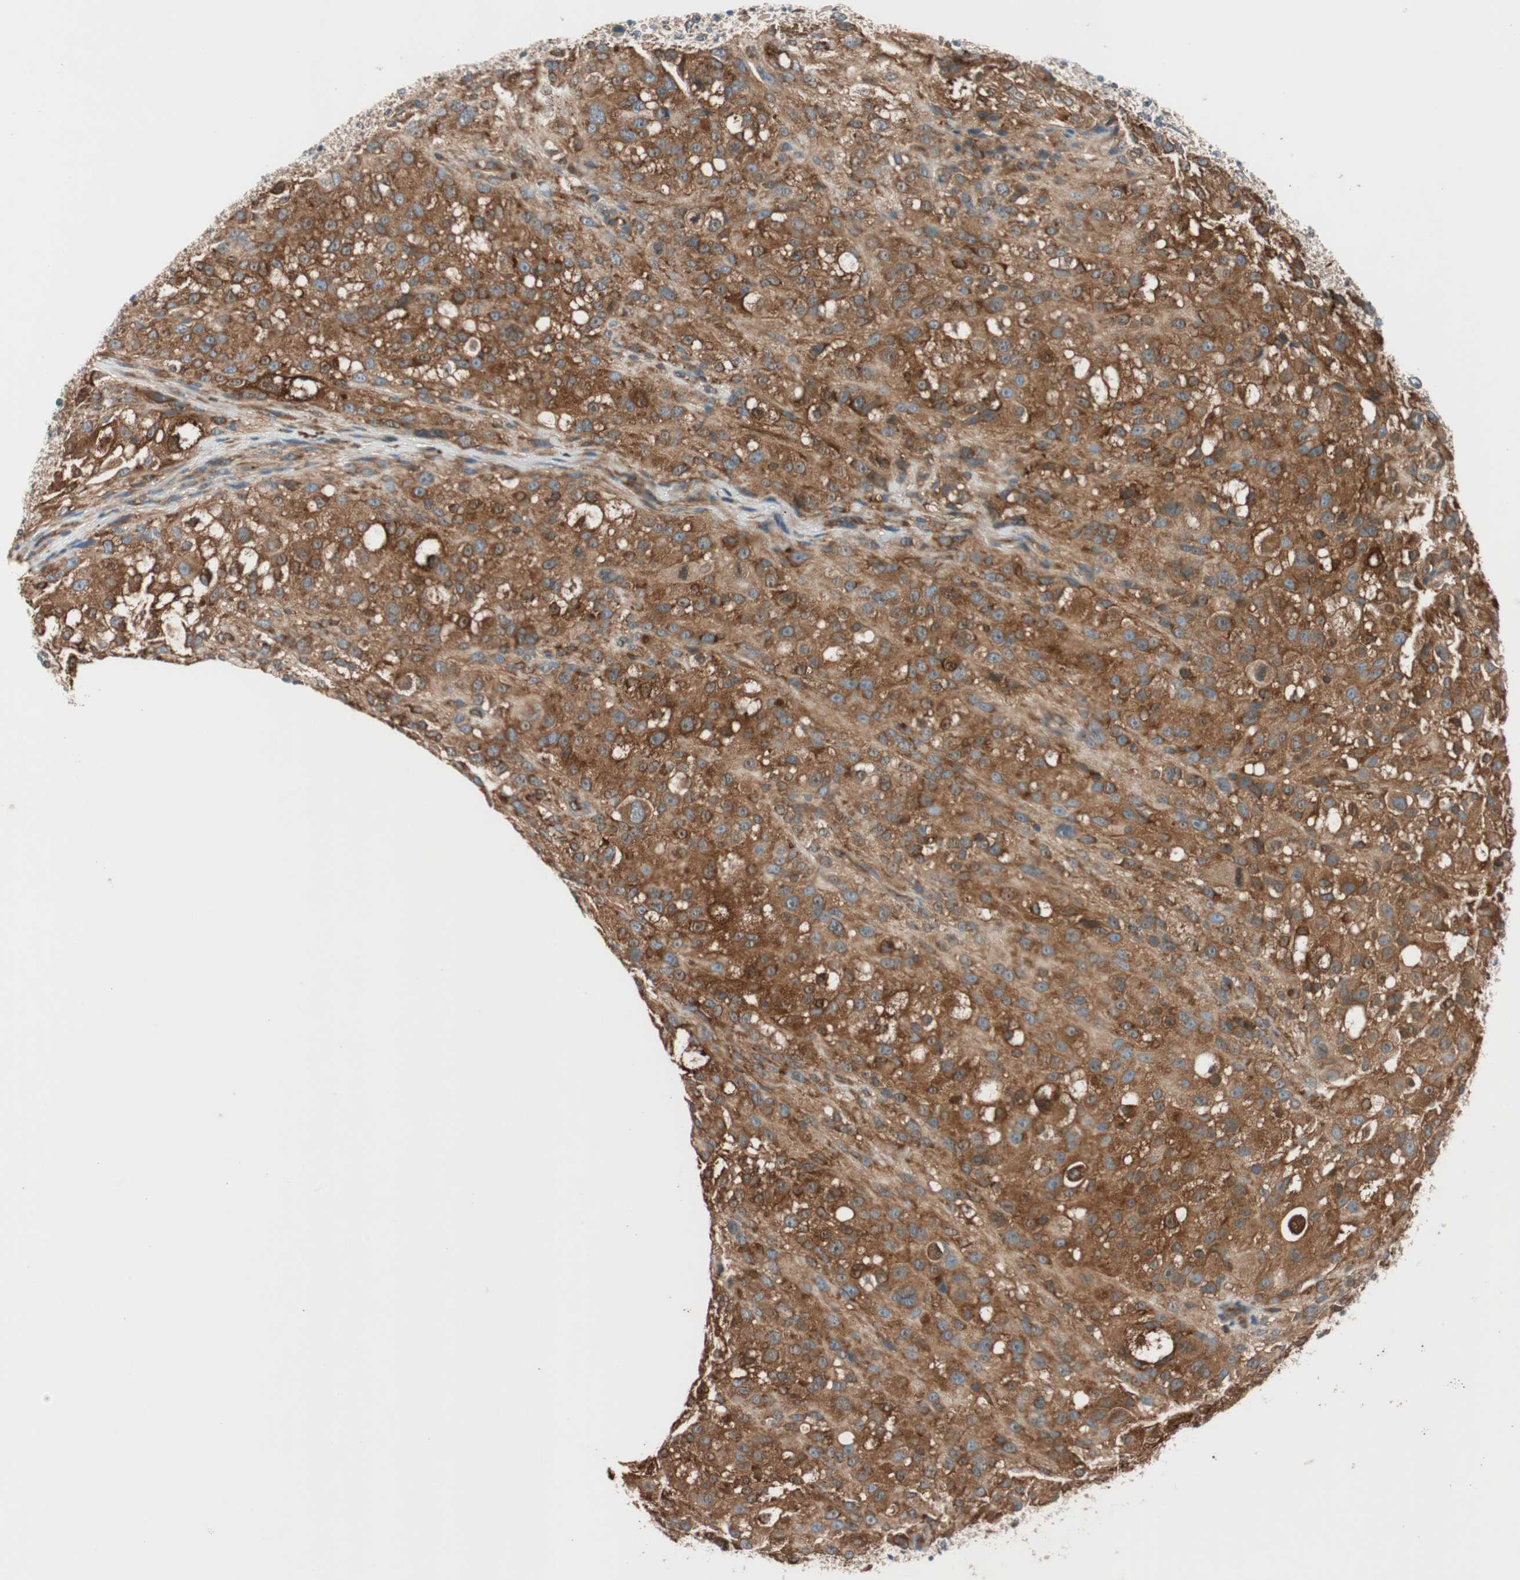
{"staining": {"intensity": "strong", "quantity": ">75%", "location": "cytoplasmic/membranous"}, "tissue": "melanoma", "cell_type": "Tumor cells", "image_type": "cancer", "snomed": [{"axis": "morphology", "description": "Necrosis, NOS"}, {"axis": "morphology", "description": "Malignant melanoma, NOS"}, {"axis": "topography", "description": "Skin"}], "caption": "Melanoma tissue shows strong cytoplasmic/membranous staining in approximately >75% of tumor cells", "gene": "WASL", "patient": {"sex": "female", "age": 87}}